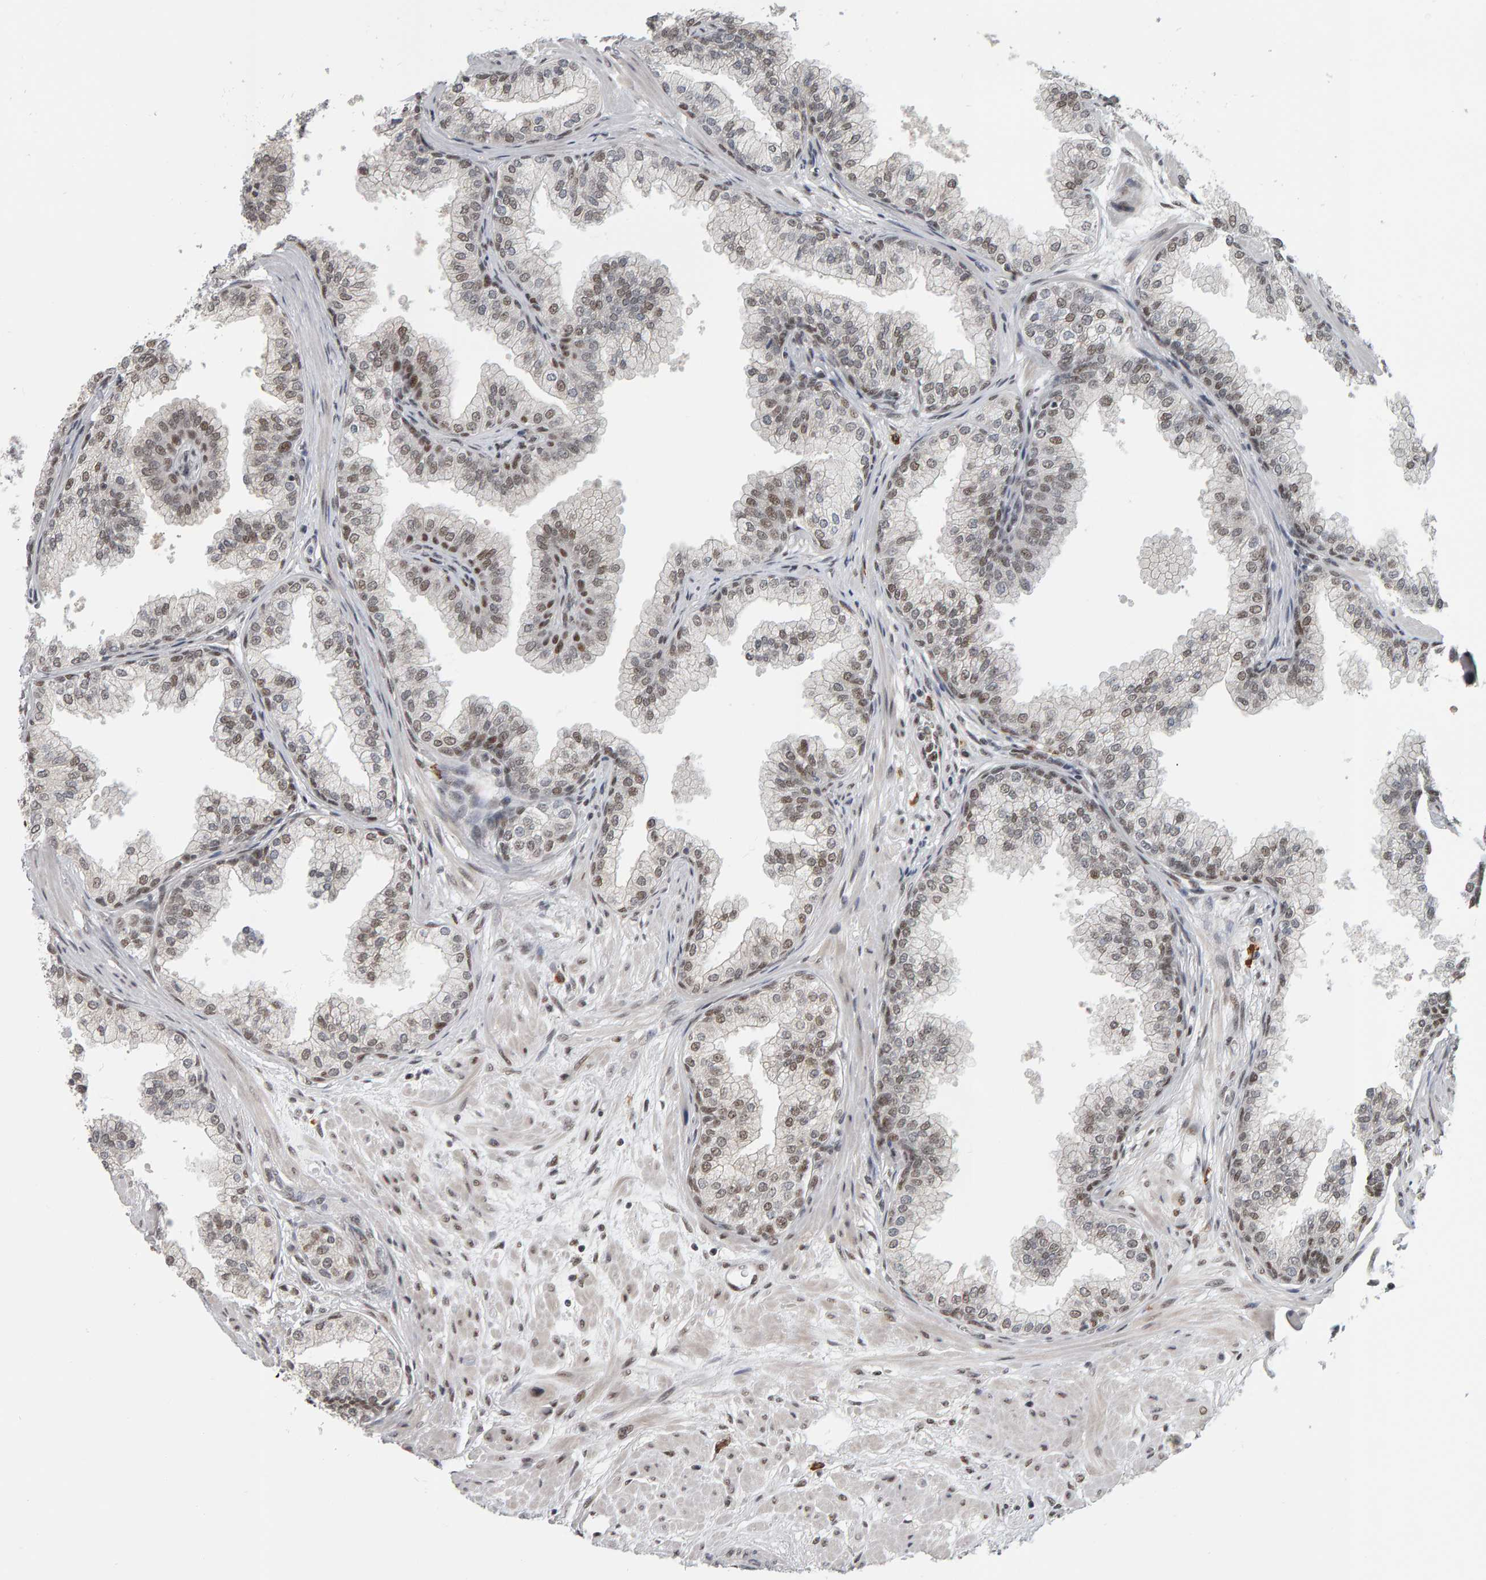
{"staining": {"intensity": "weak", "quantity": "25%-75%", "location": "nuclear"}, "tissue": "prostate", "cell_type": "Glandular cells", "image_type": "normal", "snomed": [{"axis": "morphology", "description": "Normal tissue, NOS"}, {"axis": "morphology", "description": "Urothelial carcinoma, Low grade"}, {"axis": "topography", "description": "Urinary bladder"}, {"axis": "topography", "description": "Prostate"}], "caption": "A high-resolution image shows IHC staining of normal prostate, which displays weak nuclear expression in approximately 25%-75% of glandular cells. Nuclei are stained in blue.", "gene": "ATF7IP", "patient": {"sex": "male", "age": 60}}